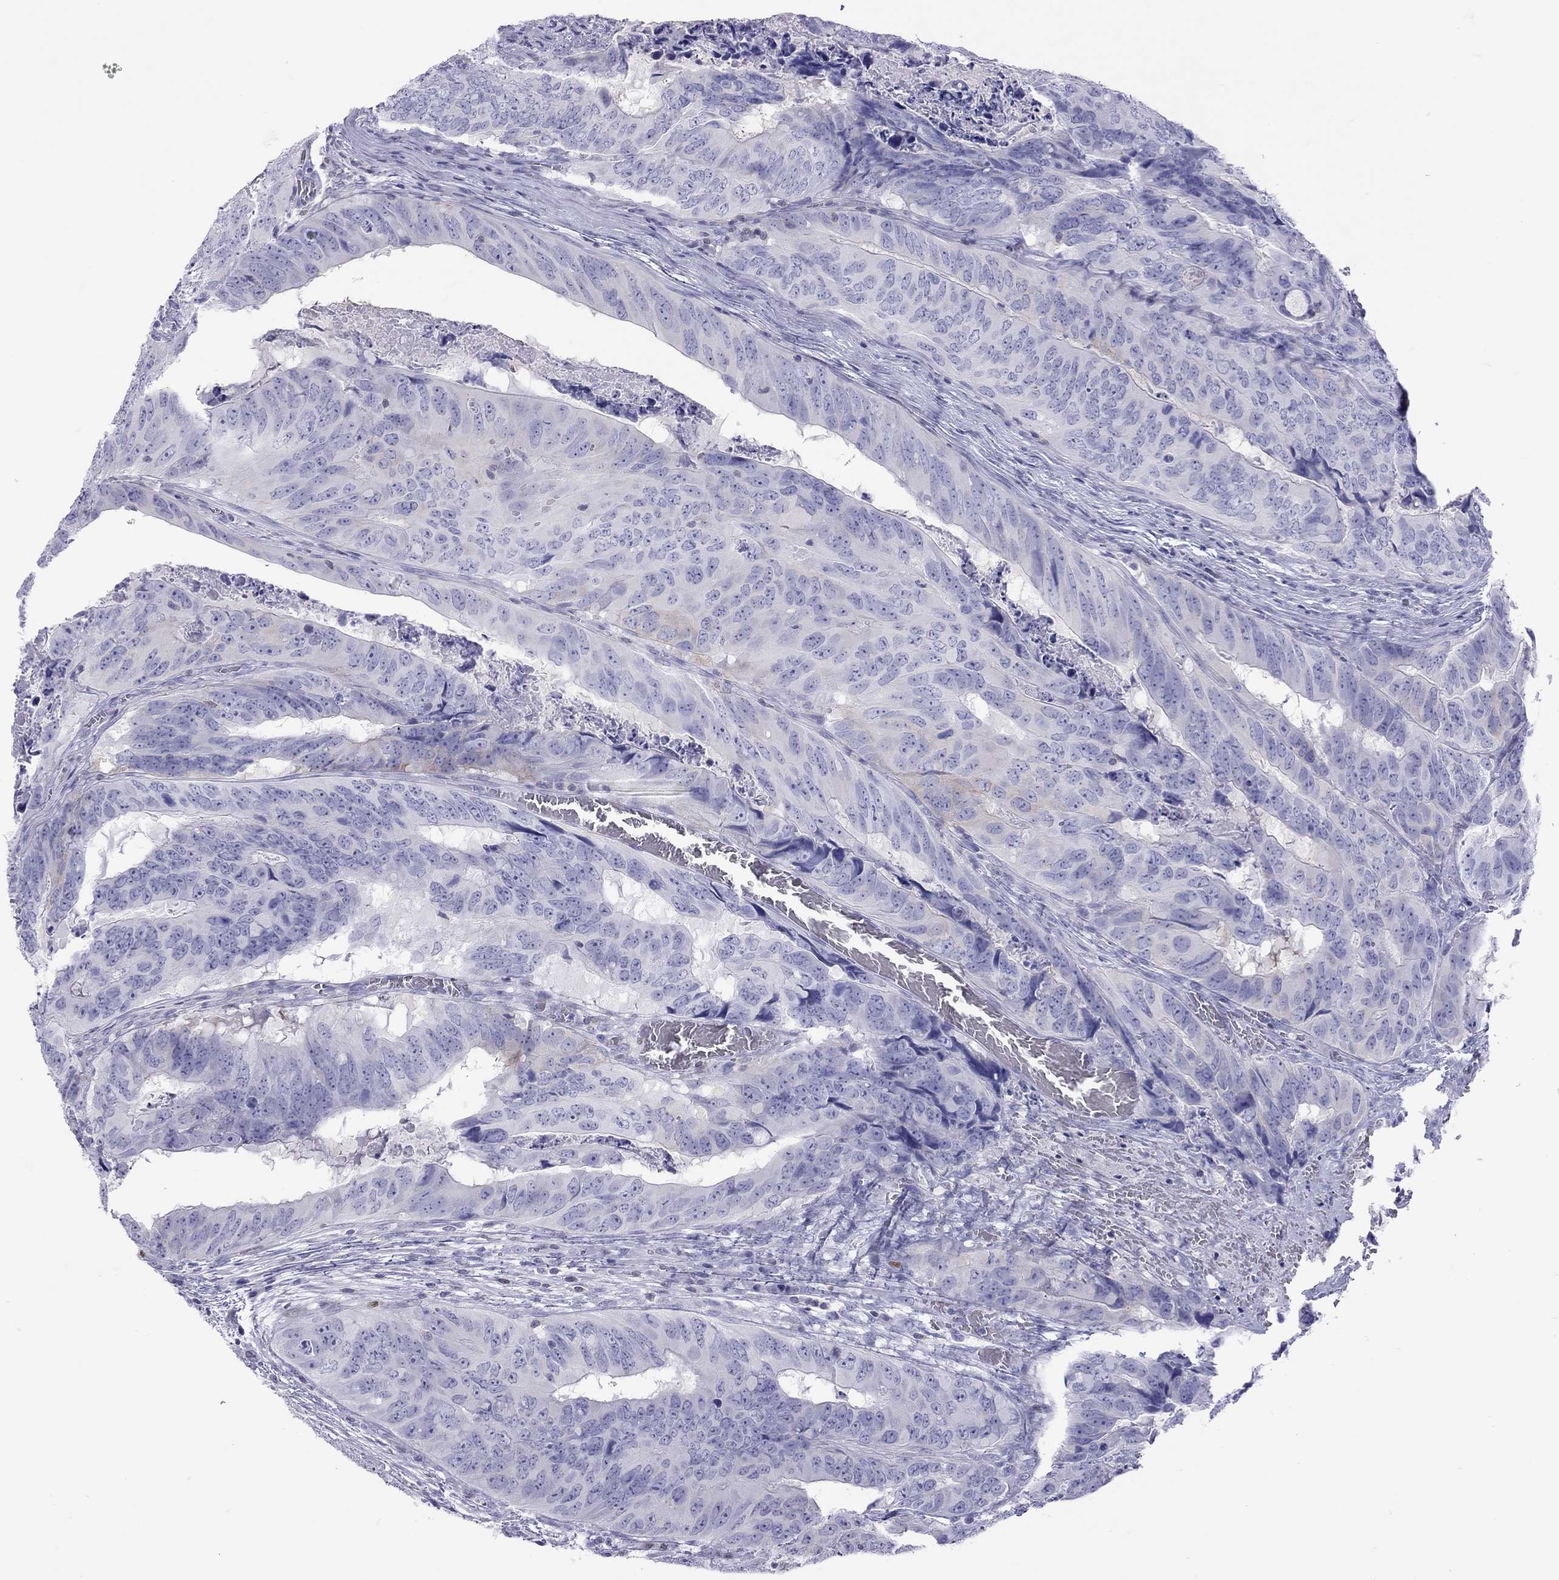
{"staining": {"intensity": "negative", "quantity": "none", "location": "none"}, "tissue": "colorectal cancer", "cell_type": "Tumor cells", "image_type": "cancer", "snomed": [{"axis": "morphology", "description": "Adenocarcinoma, NOS"}, {"axis": "topography", "description": "Colon"}], "caption": "Immunohistochemistry histopathology image of neoplastic tissue: colorectal adenocarcinoma stained with DAB (3,3'-diaminobenzidine) exhibits no significant protein positivity in tumor cells.", "gene": "STAG3", "patient": {"sex": "male", "age": 79}}